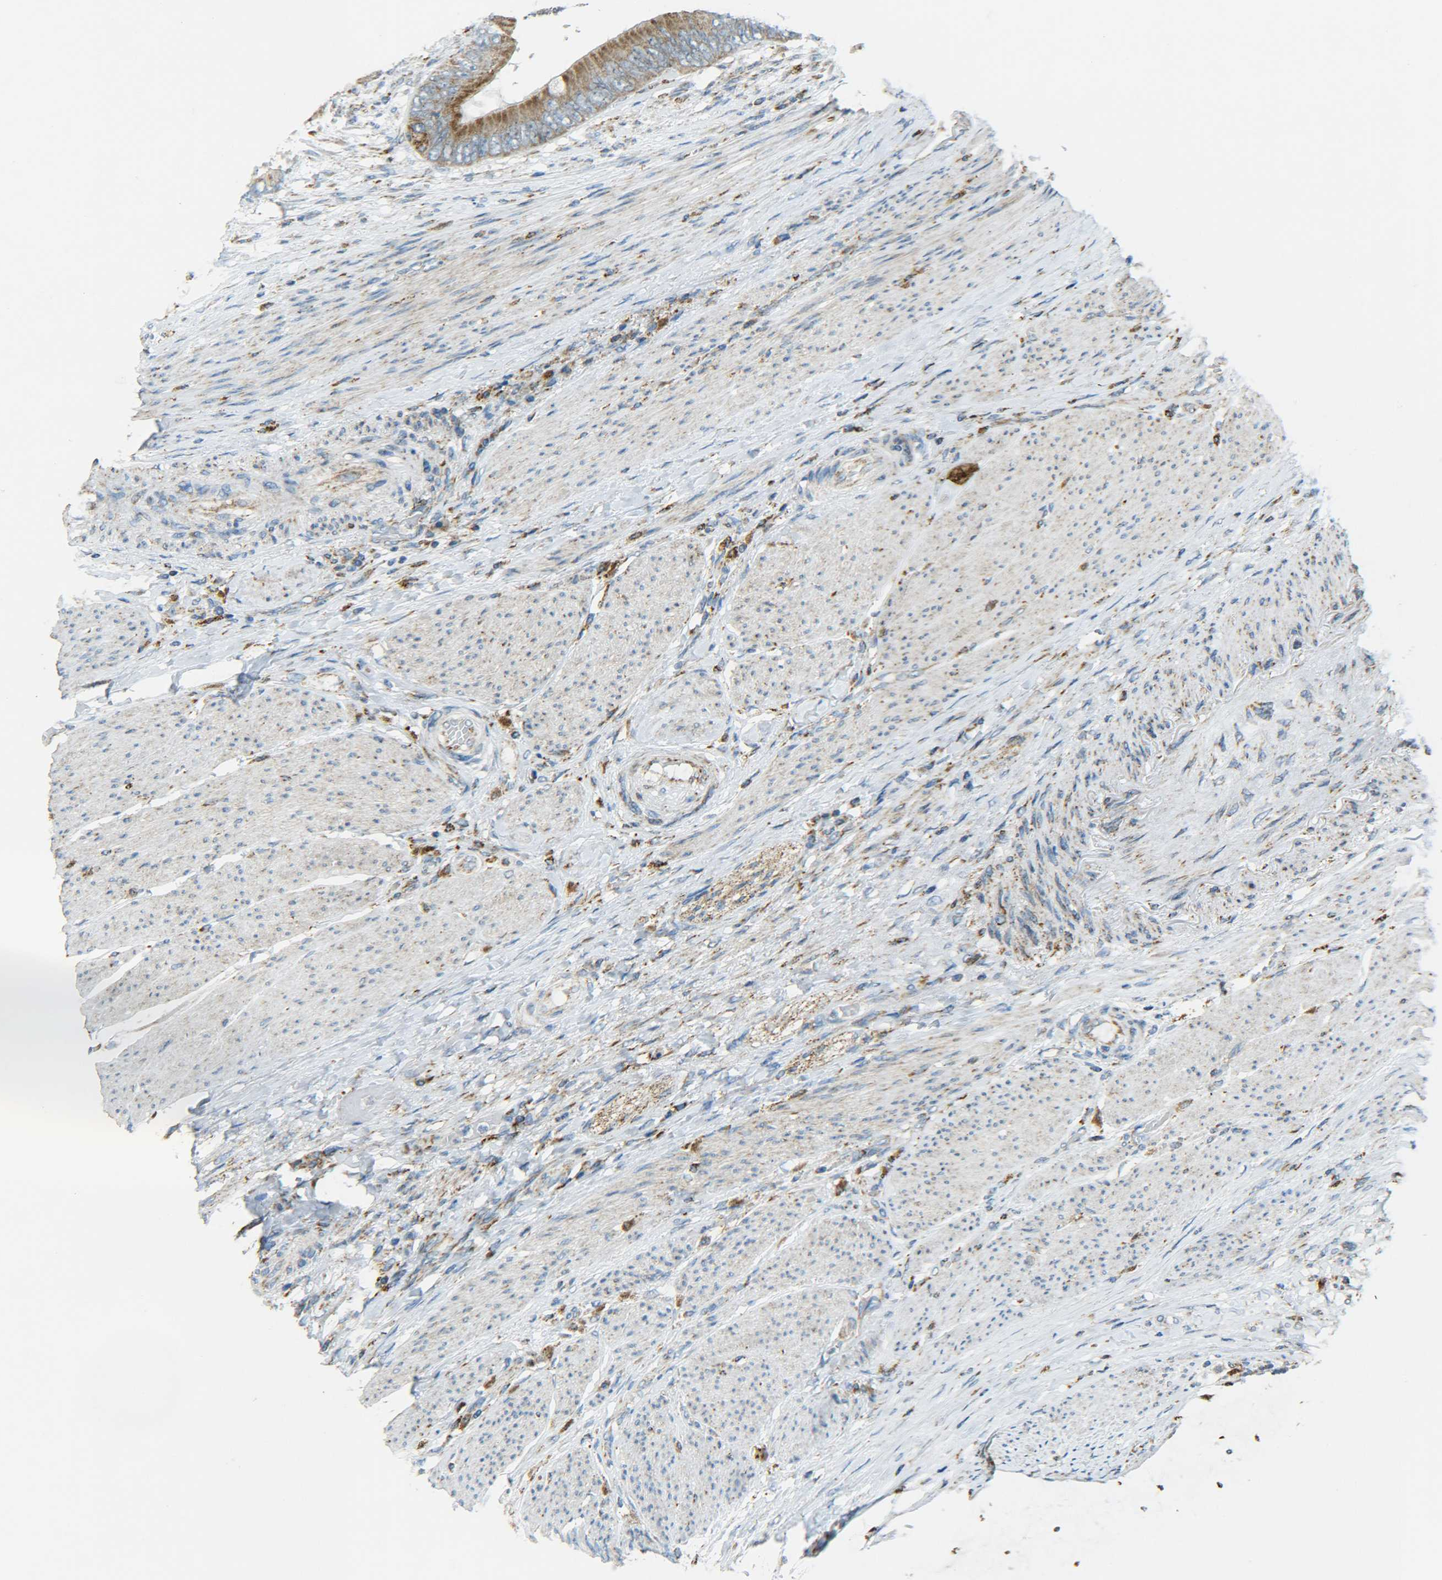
{"staining": {"intensity": "moderate", "quantity": ">75%", "location": "cytoplasmic/membranous"}, "tissue": "colorectal cancer", "cell_type": "Tumor cells", "image_type": "cancer", "snomed": [{"axis": "morphology", "description": "Adenocarcinoma, NOS"}, {"axis": "topography", "description": "Rectum"}], "caption": "Colorectal cancer (adenocarcinoma) was stained to show a protein in brown. There is medium levels of moderate cytoplasmic/membranous positivity in about >75% of tumor cells.", "gene": "CYB5R1", "patient": {"sex": "female", "age": 77}}